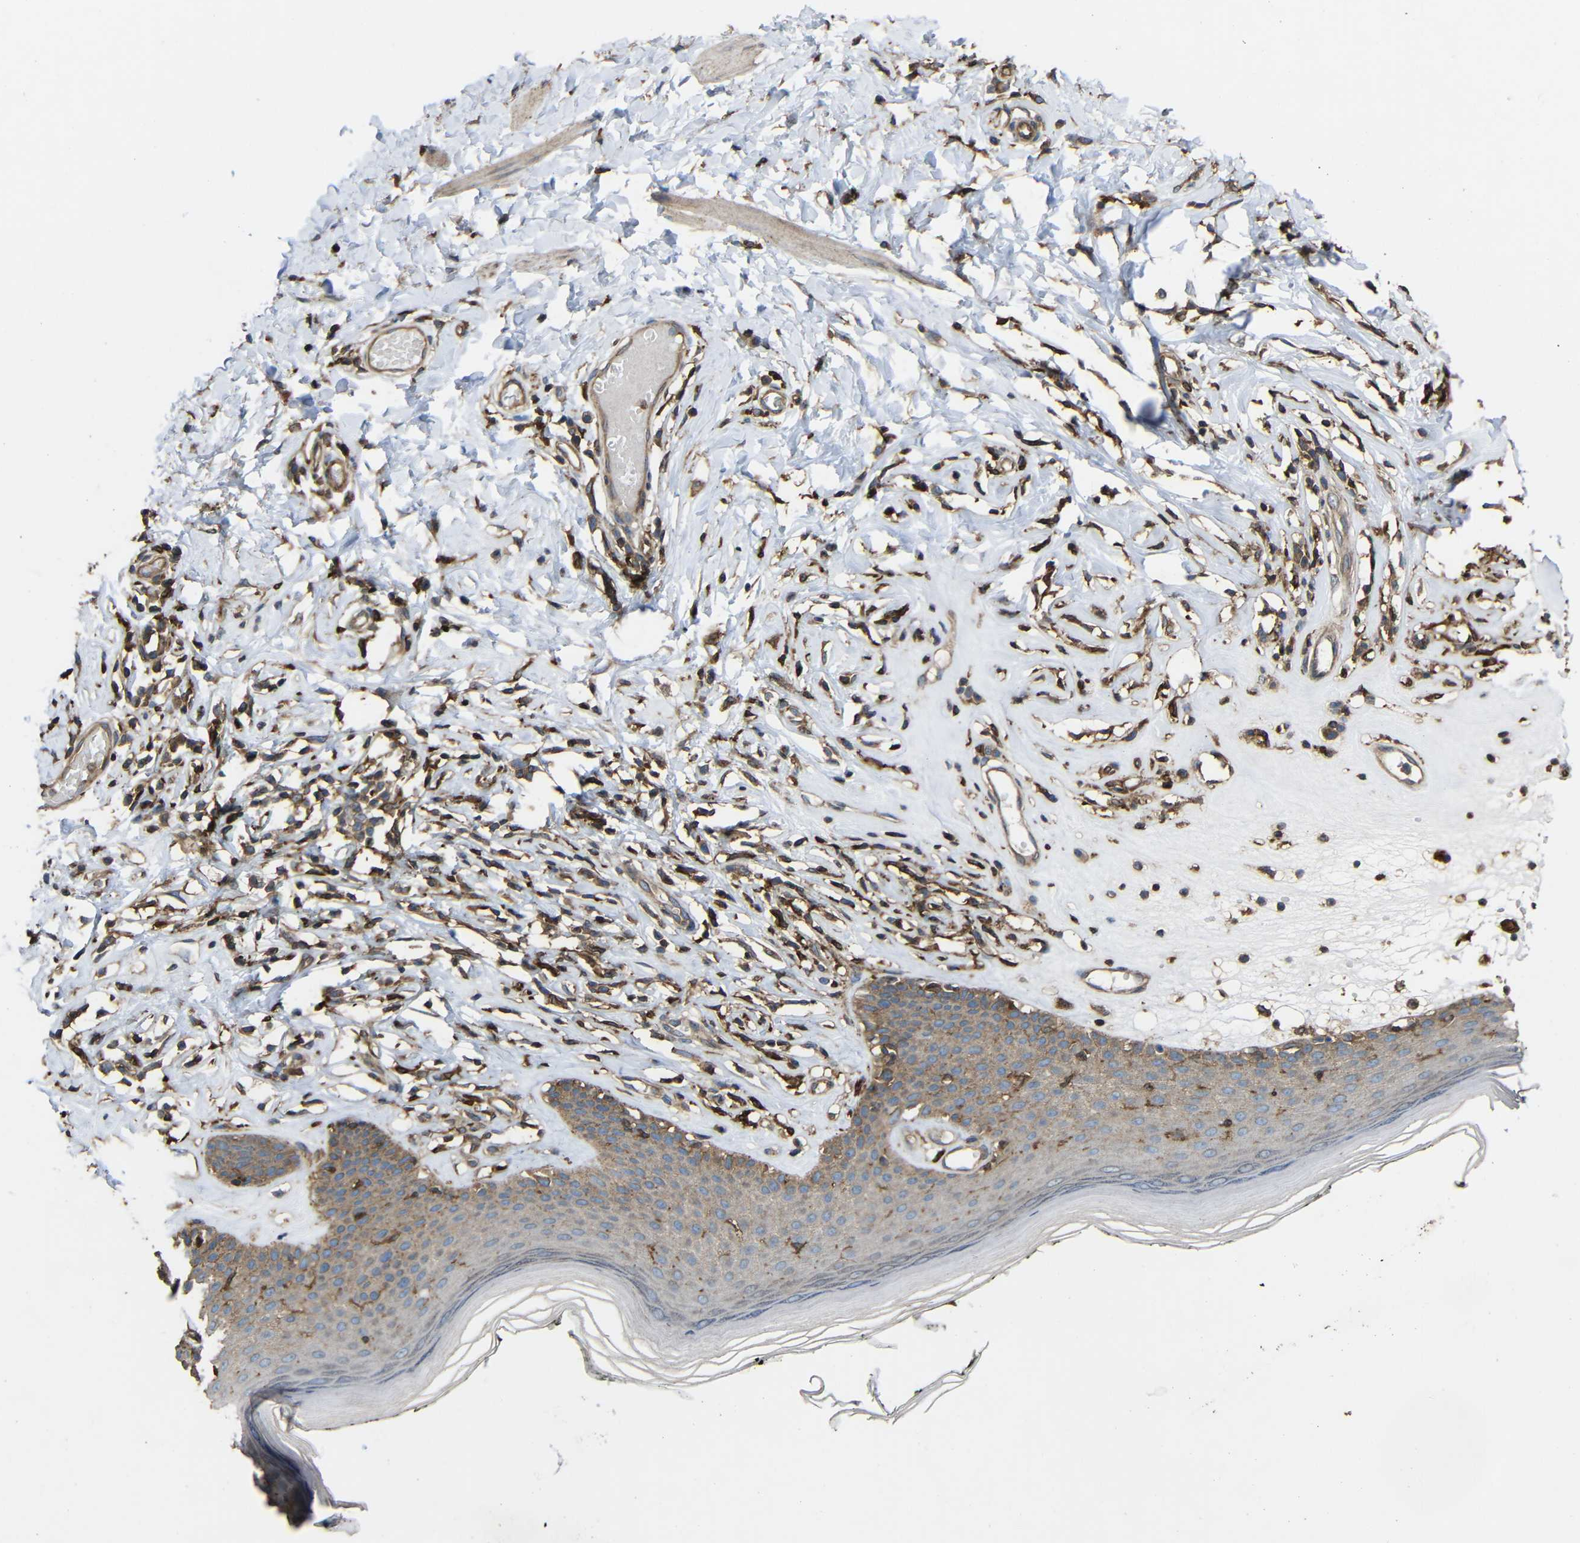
{"staining": {"intensity": "weak", "quantity": "25%-75%", "location": "cytoplasmic/membranous"}, "tissue": "skin", "cell_type": "Epidermal cells", "image_type": "normal", "snomed": [{"axis": "morphology", "description": "Normal tissue, NOS"}, {"axis": "morphology", "description": "Inflammation, NOS"}, {"axis": "topography", "description": "Vulva"}], "caption": "Skin stained for a protein displays weak cytoplasmic/membranous positivity in epidermal cells. (IHC, brightfield microscopy, high magnification).", "gene": "TREM2", "patient": {"sex": "female", "age": 84}}